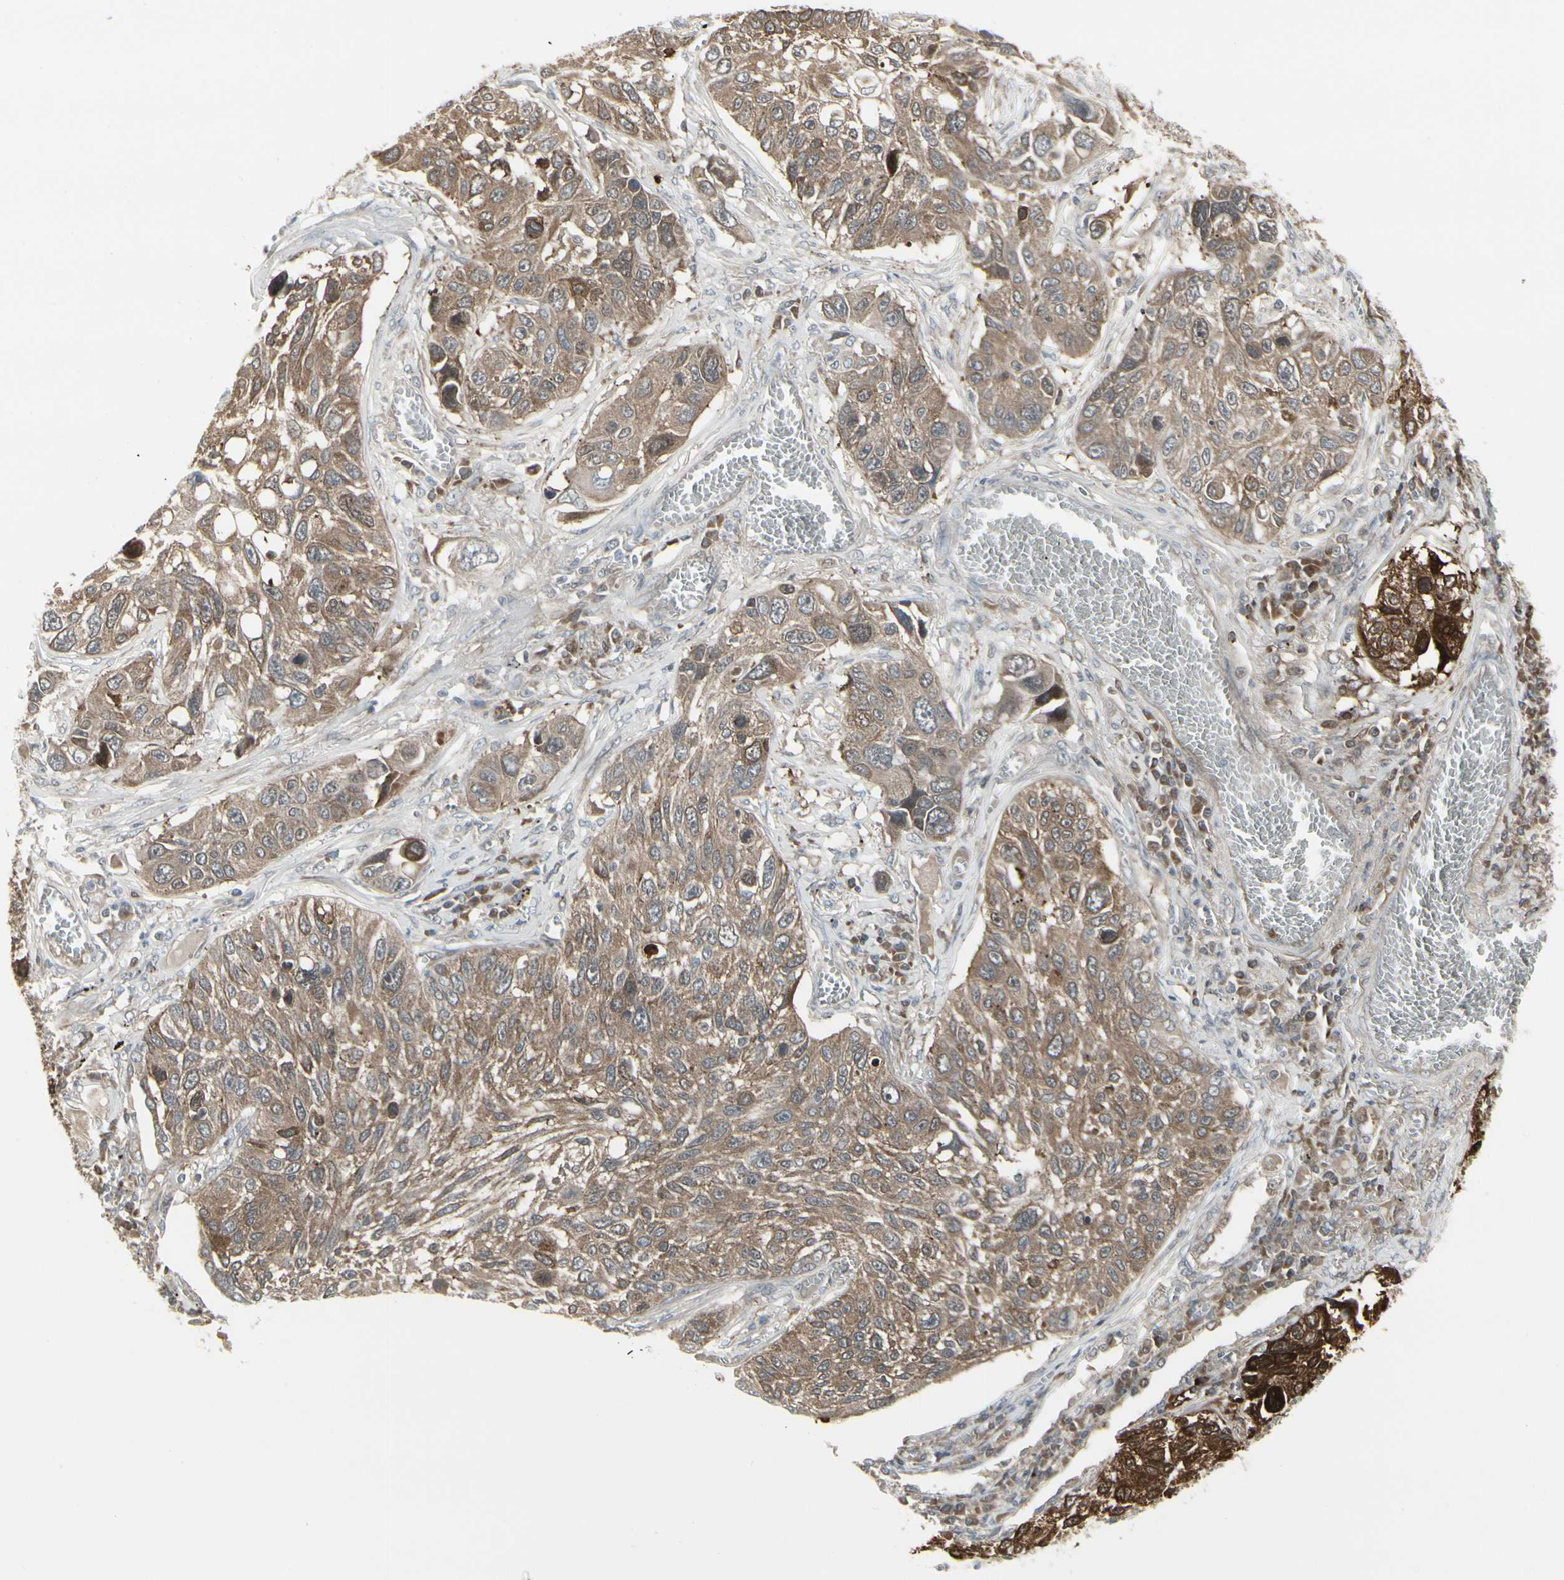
{"staining": {"intensity": "moderate", "quantity": ">75%", "location": "cytoplasmic/membranous"}, "tissue": "lung cancer", "cell_type": "Tumor cells", "image_type": "cancer", "snomed": [{"axis": "morphology", "description": "Squamous cell carcinoma, NOS"}, {"axis": "topography", "description": "Lung"}], "caption": "This is a histology image of immunohistochemistry staining of lung cancer (squamous cell carcinoma), which shows moderate positivity in the cytoplasmic/membranous of tumor cells.", "gene": "IGFBP6", "patient": {"sex": "male", "age": 71}}